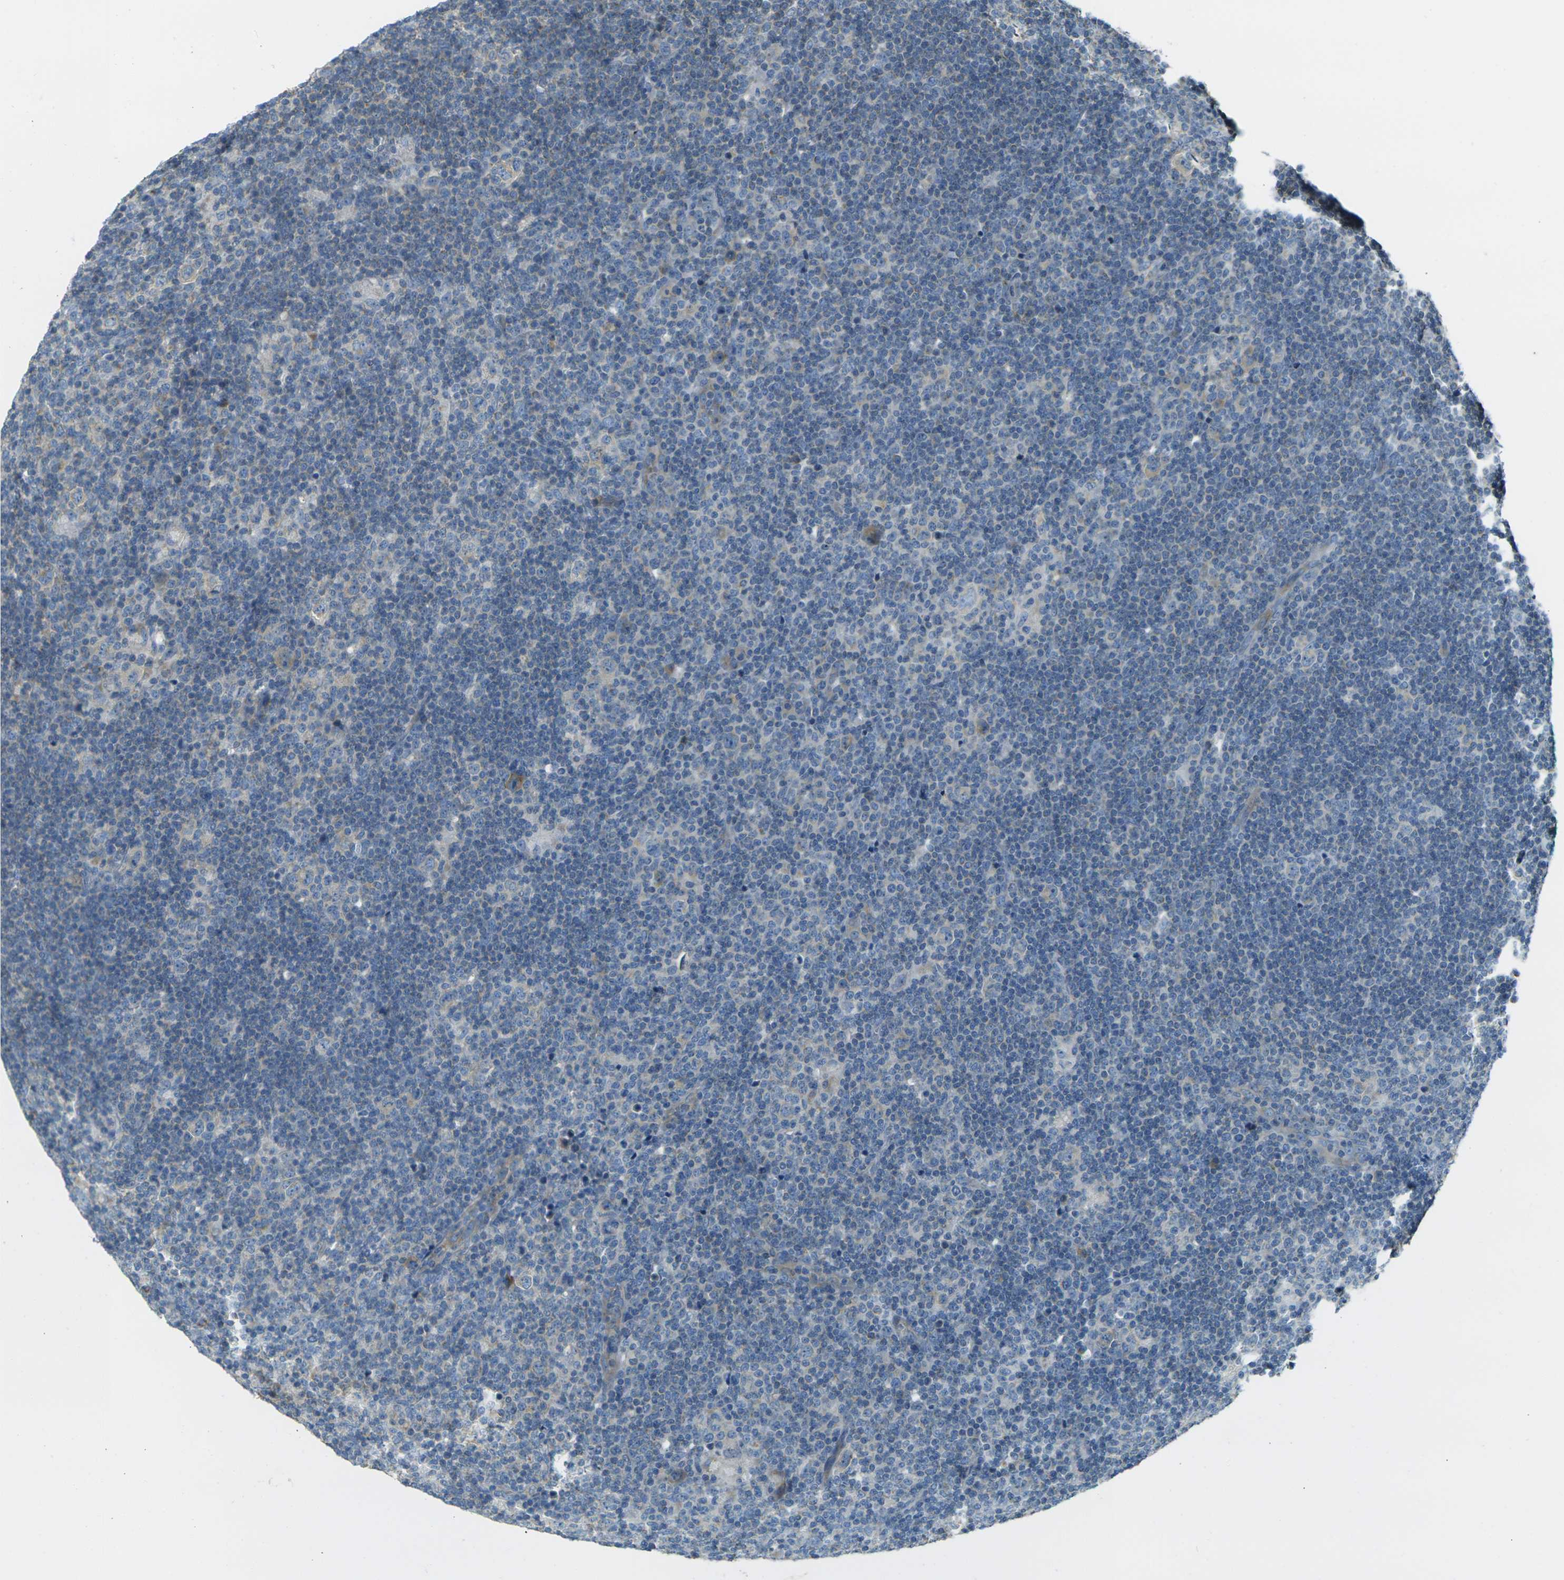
{"staining": {"intensity": "weak", "quantity": "25%-75%", "location": "cytoplasmic/membranous"}, "tissue": "lymphoma", "cell_type": "Tumor cells", "image_type": "cancer", "snomed": [{"axis": "morphology", "description": "Hodgkin's disease, NOS"}, {"axis": "topography", "description": "Lymph node"}], "caption": "Immunohistochemistry (IHC) of lymphoma displays low levels of weak cytoplasmic/membranous positivity in approximately 25%-75% of tumor cells.", "gene": "PARD6B", "patient": {"sex": "female", "age": 57}}